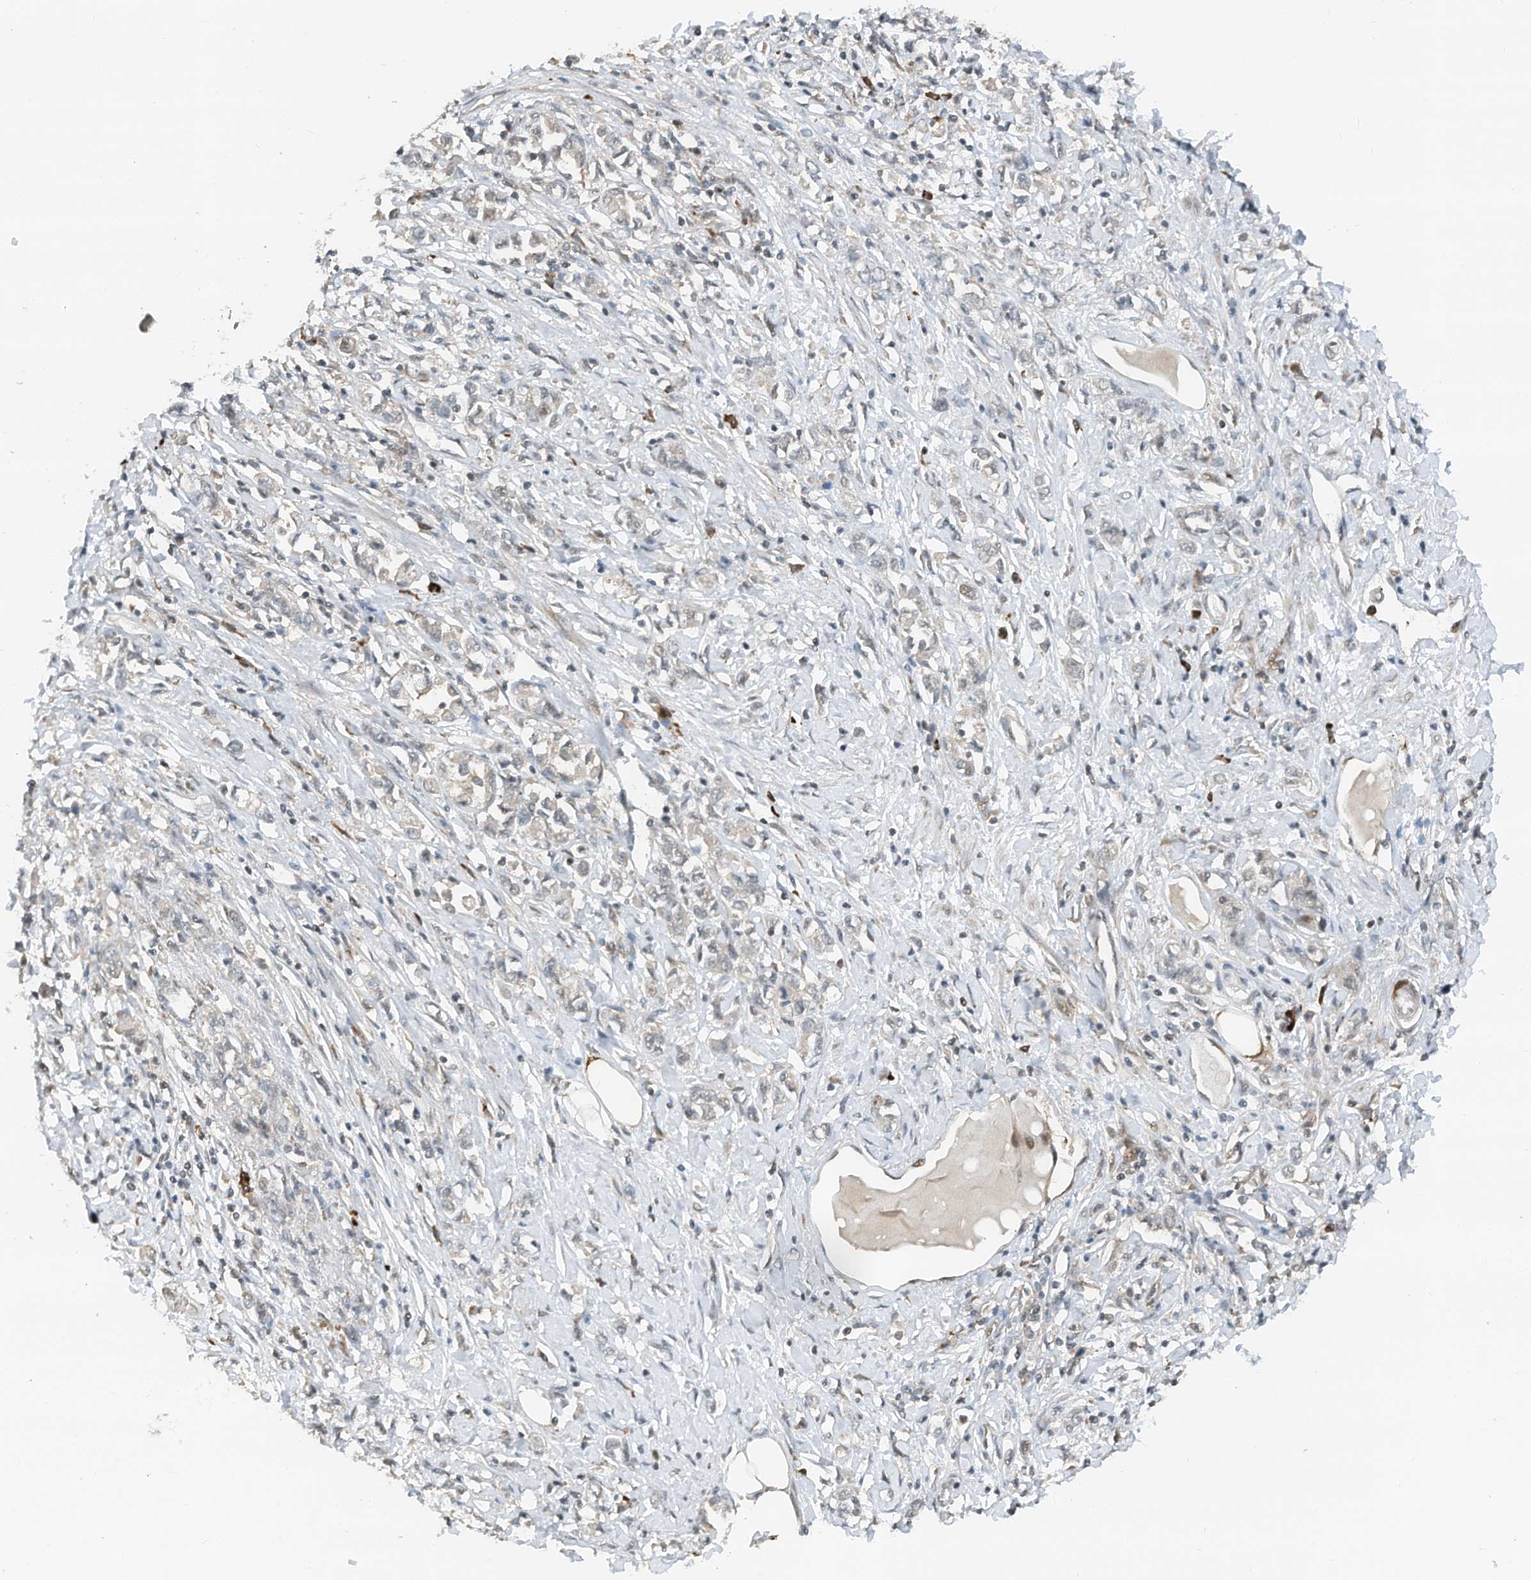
{"staining": {"intensity": "negative", "quantity": "none", "location": "none"}, "tissue": "stomach cancer", "cell_type": "Tumor cells", "image_type": "cancer", "snomed": [{"axis": "morphology", "description": "Adenocarcinoma, NOS"}, {"axis": "topography", "description": "Stomach"}], "caption": "Immunohistochemistry (IHC) of human stomach cancer (adenocarcinoma) displays no expression in tumor cells.", "gene": "RMND1", "patient": {"sex": "female", "age": 76}}